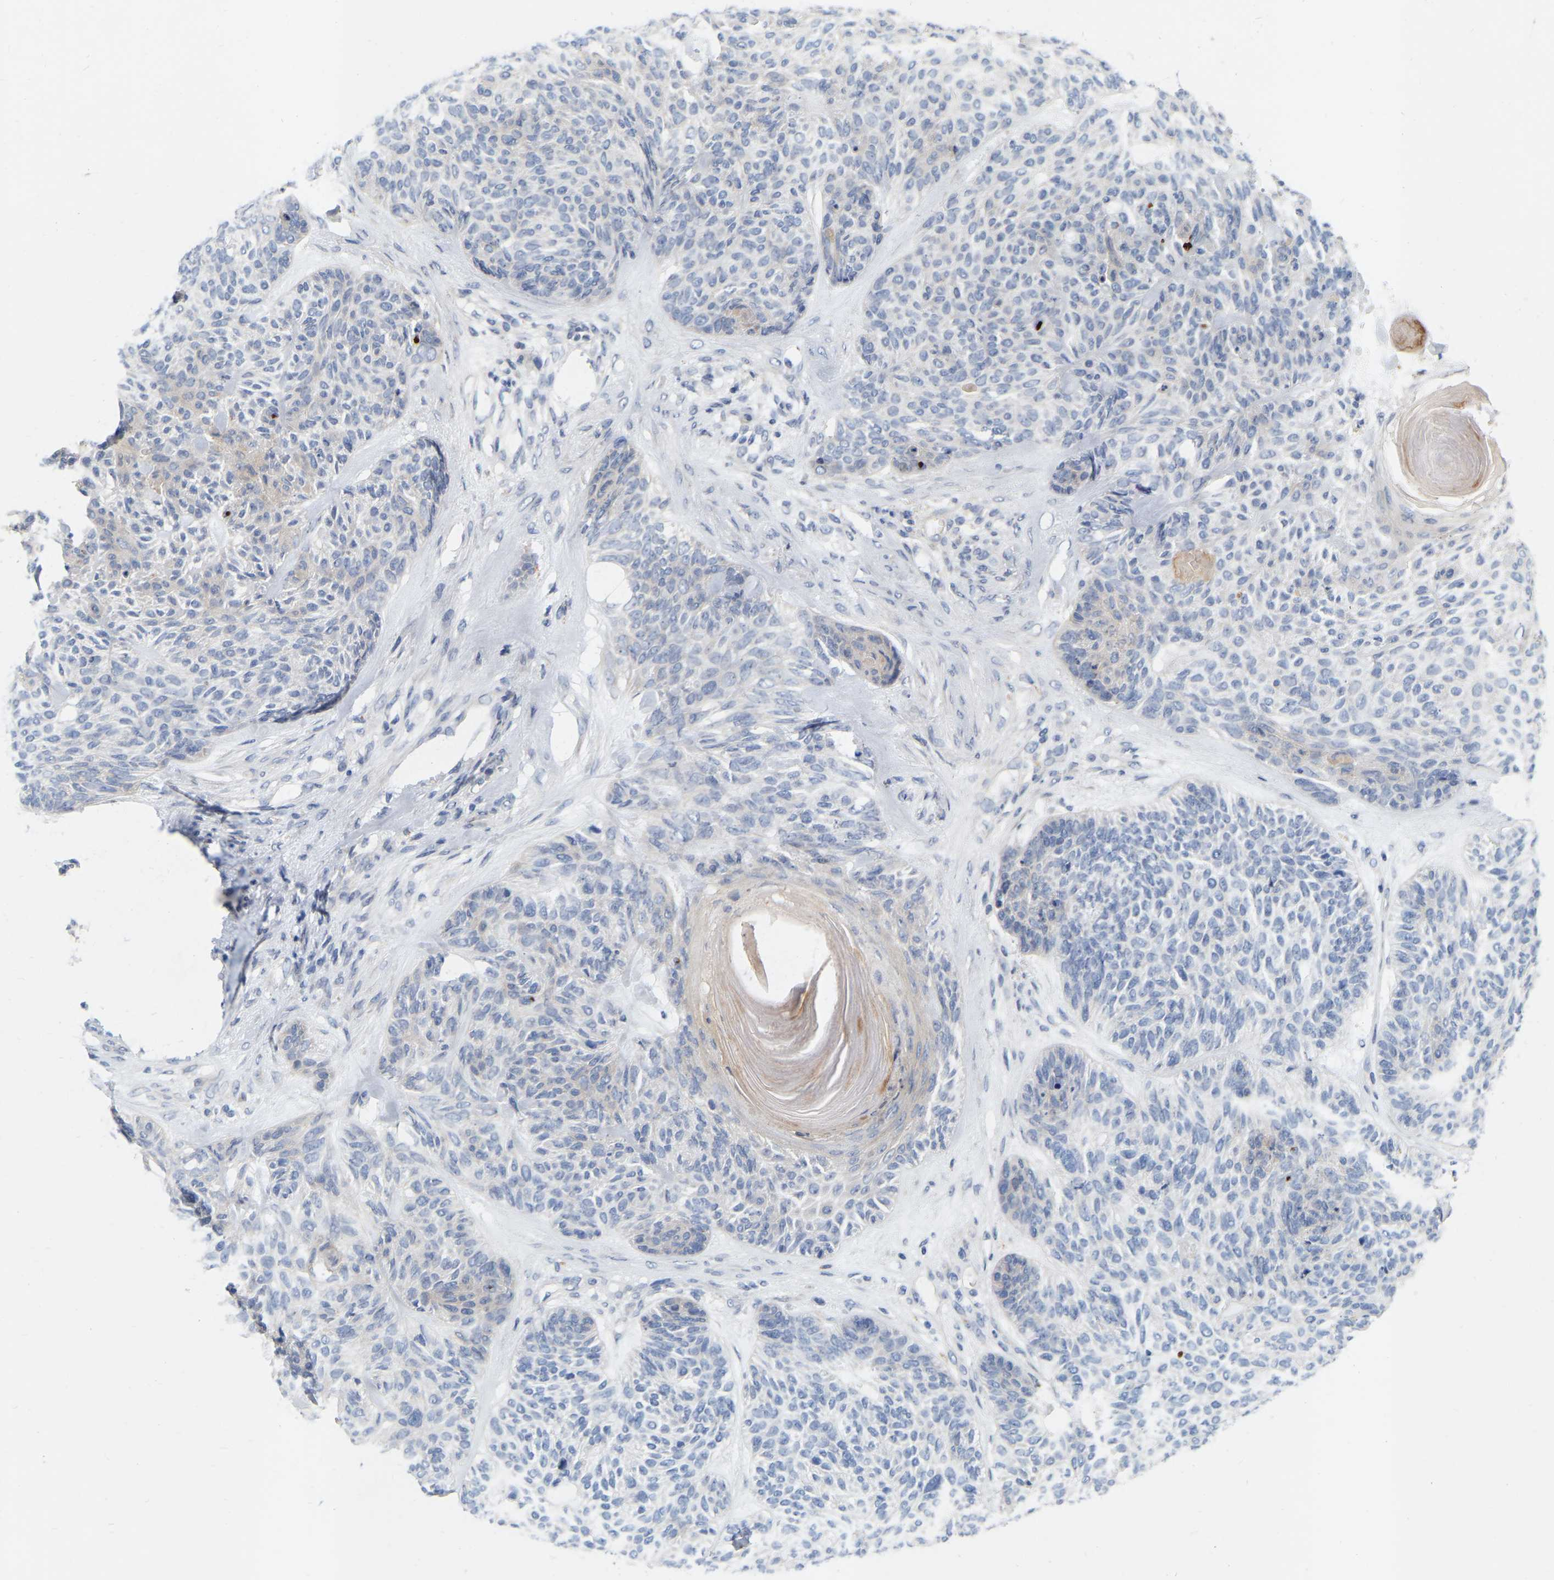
{"staining": {"intensity": "negative", "quantity": "none", "location": "none"}, "tissue": "skin cancer", "cell_type": "Tumor cells", "image_type": "cancer", "snomed": [{"axis": "morphology", "description": "Basal cell carcinoma"}, {"axis": "topography", "description": "Skin"}], "caption": "A histopathology image of human skin cancer is negative for staining in tumor cells.", "gene": "WIPI2", "patient": {"sex": "male", "age": 55}}